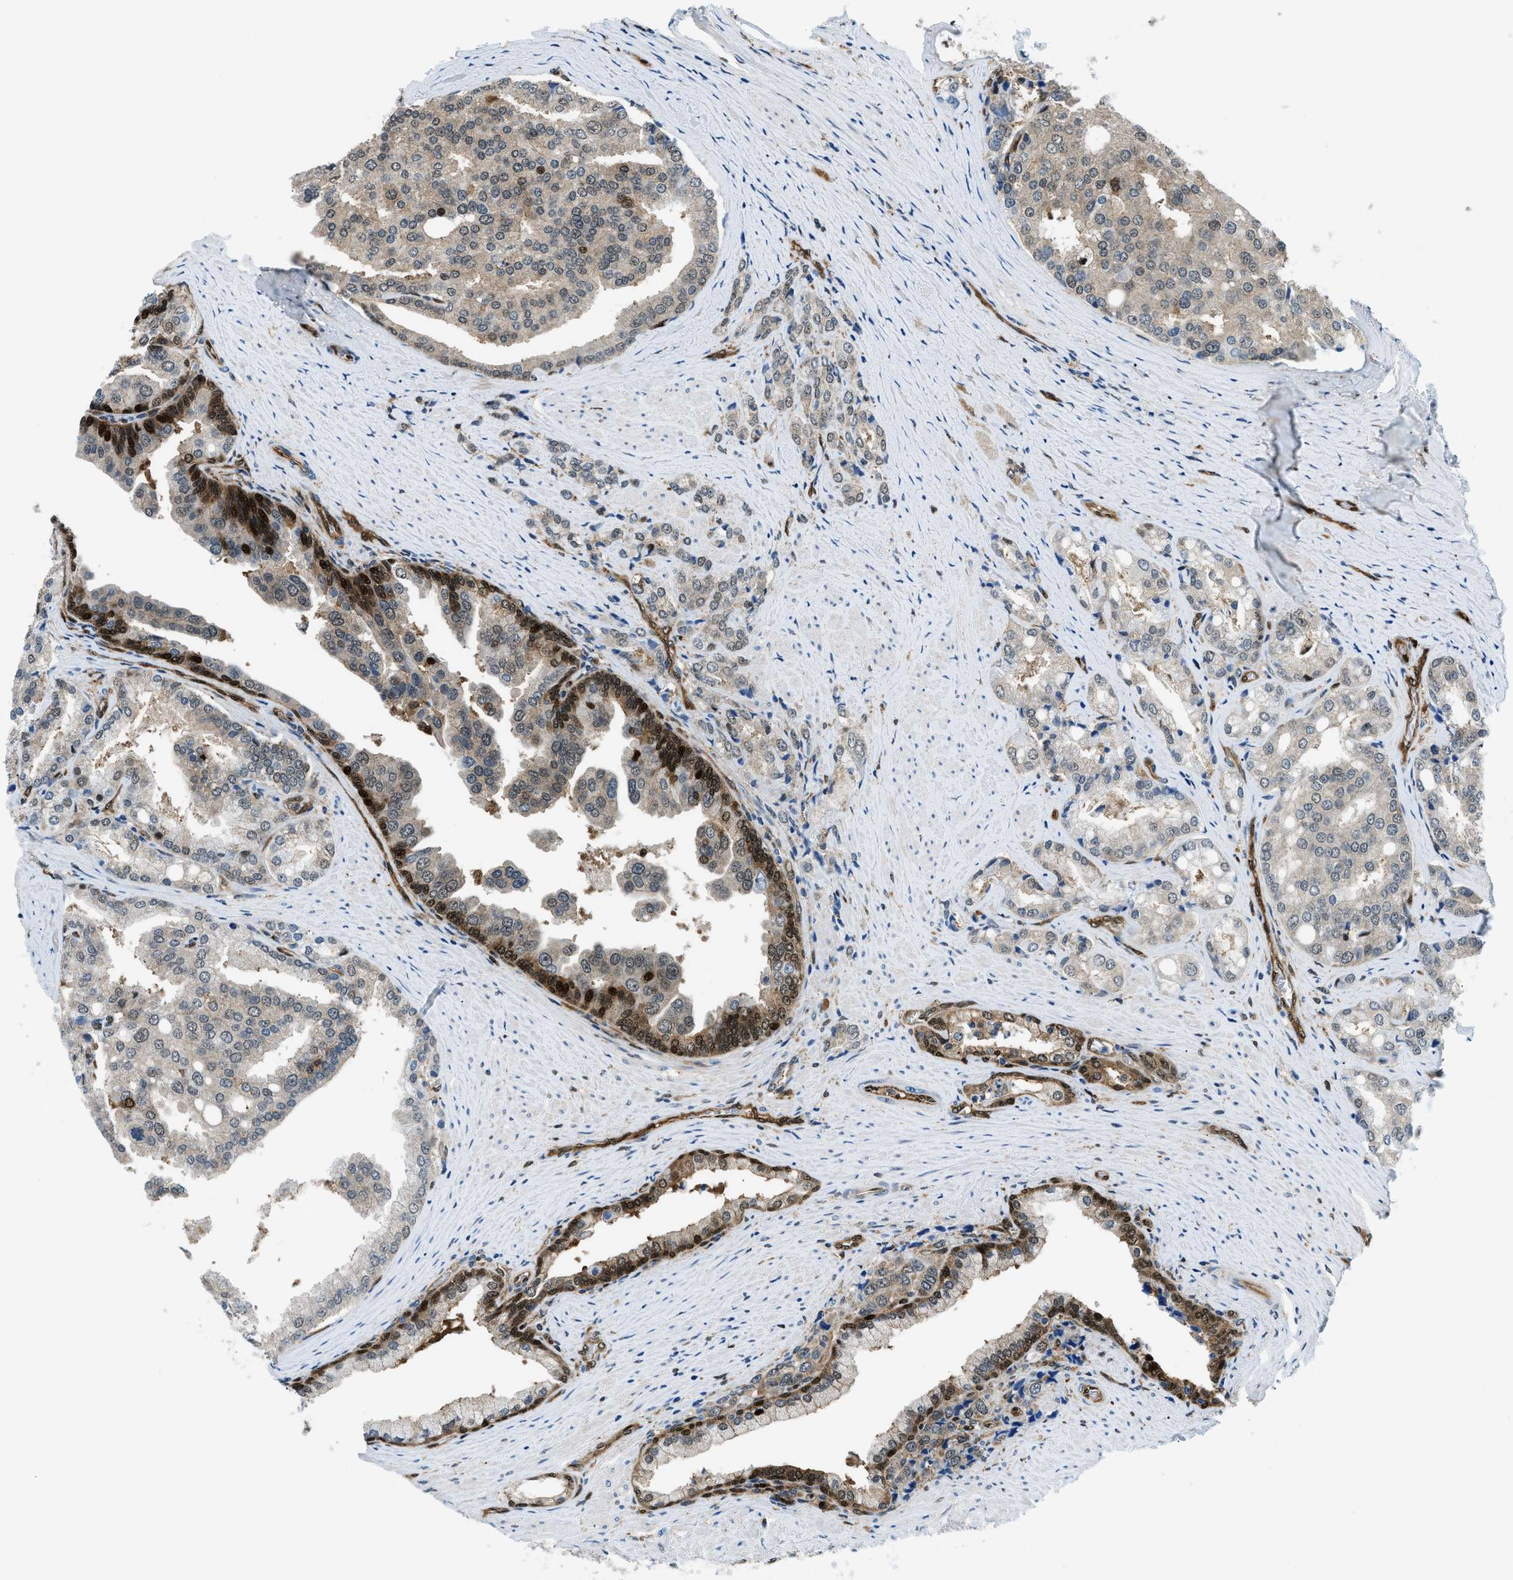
{"staining": {"intensity": "weak", "quantity": "<25%", "location": "cytoplasmic/membranous,nuclear"}, "tissue": "prostate cancer", "cell_type": "Tumor cells", "image_type": "cancer", "snomed": [{"axis": "morphology", "description": "Adenocarcinoma, High grade"}, {"axis": "topography", "description": "Prostate"}], "caption": "Photomicrograph shows no protein positivity in tumor cells of adenocarcinoma (high-grade) (prostate) tissue.", "gene": "YWHAE", "patient": {"sex": "male", "age": 50}}